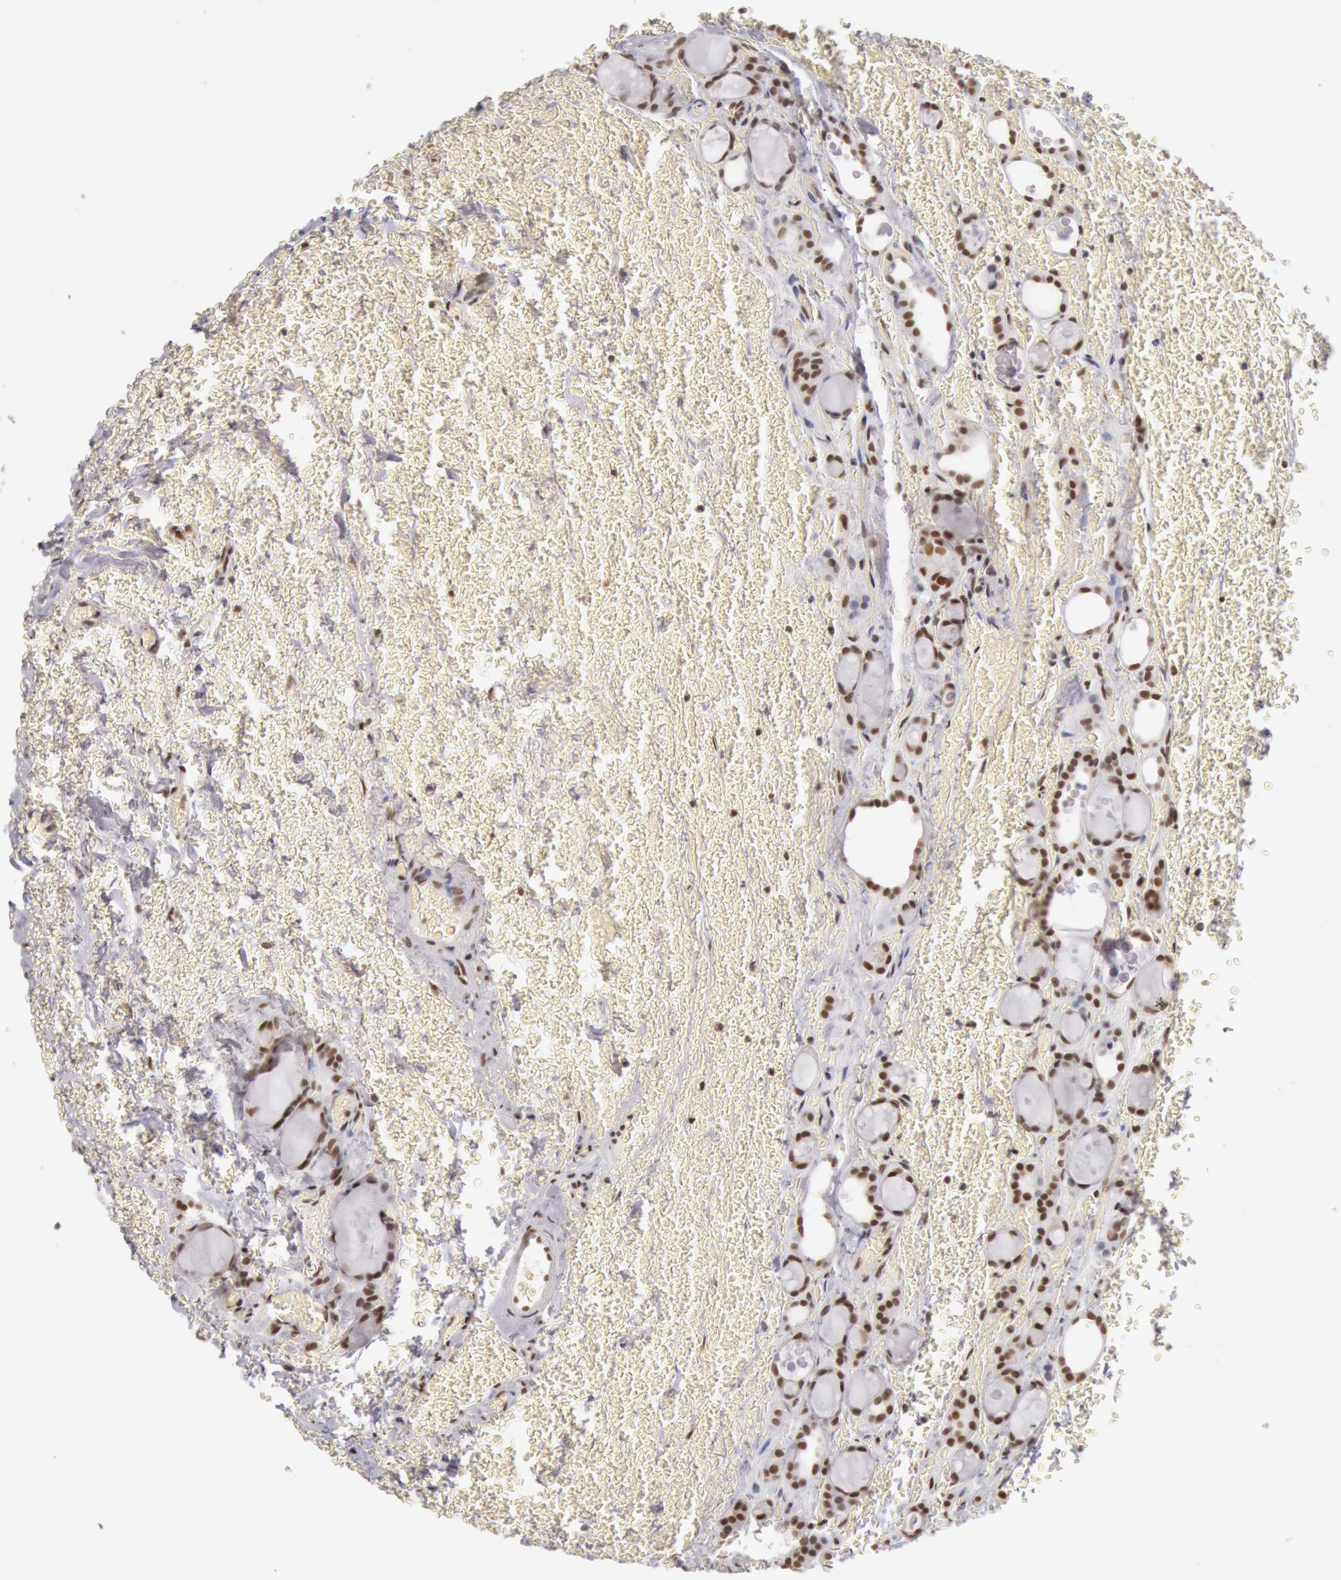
{"staining": {"intensity": "strong", "quantity": ">75%", "location": "nuclear"}, "tissue": "thyroid cancer", "cell_type": "Tumor cells", "image_type": "cancer", "snomed": [{"axis": "morphology", "description": "Follicular adenoma carcinoma, NOS"}, {"axis": "topography", "description": "Thyroid gland"}], "caption": "A histopathology image of follicular adenoma carcinoma (thyroid) stained for a protein displays strong nuclear brown staining in tumor cells. (DAB IHC with brightfield microscopy, high magnification).", "gene": "ESS2", "patient": {"sex": "female", "age": 71}}